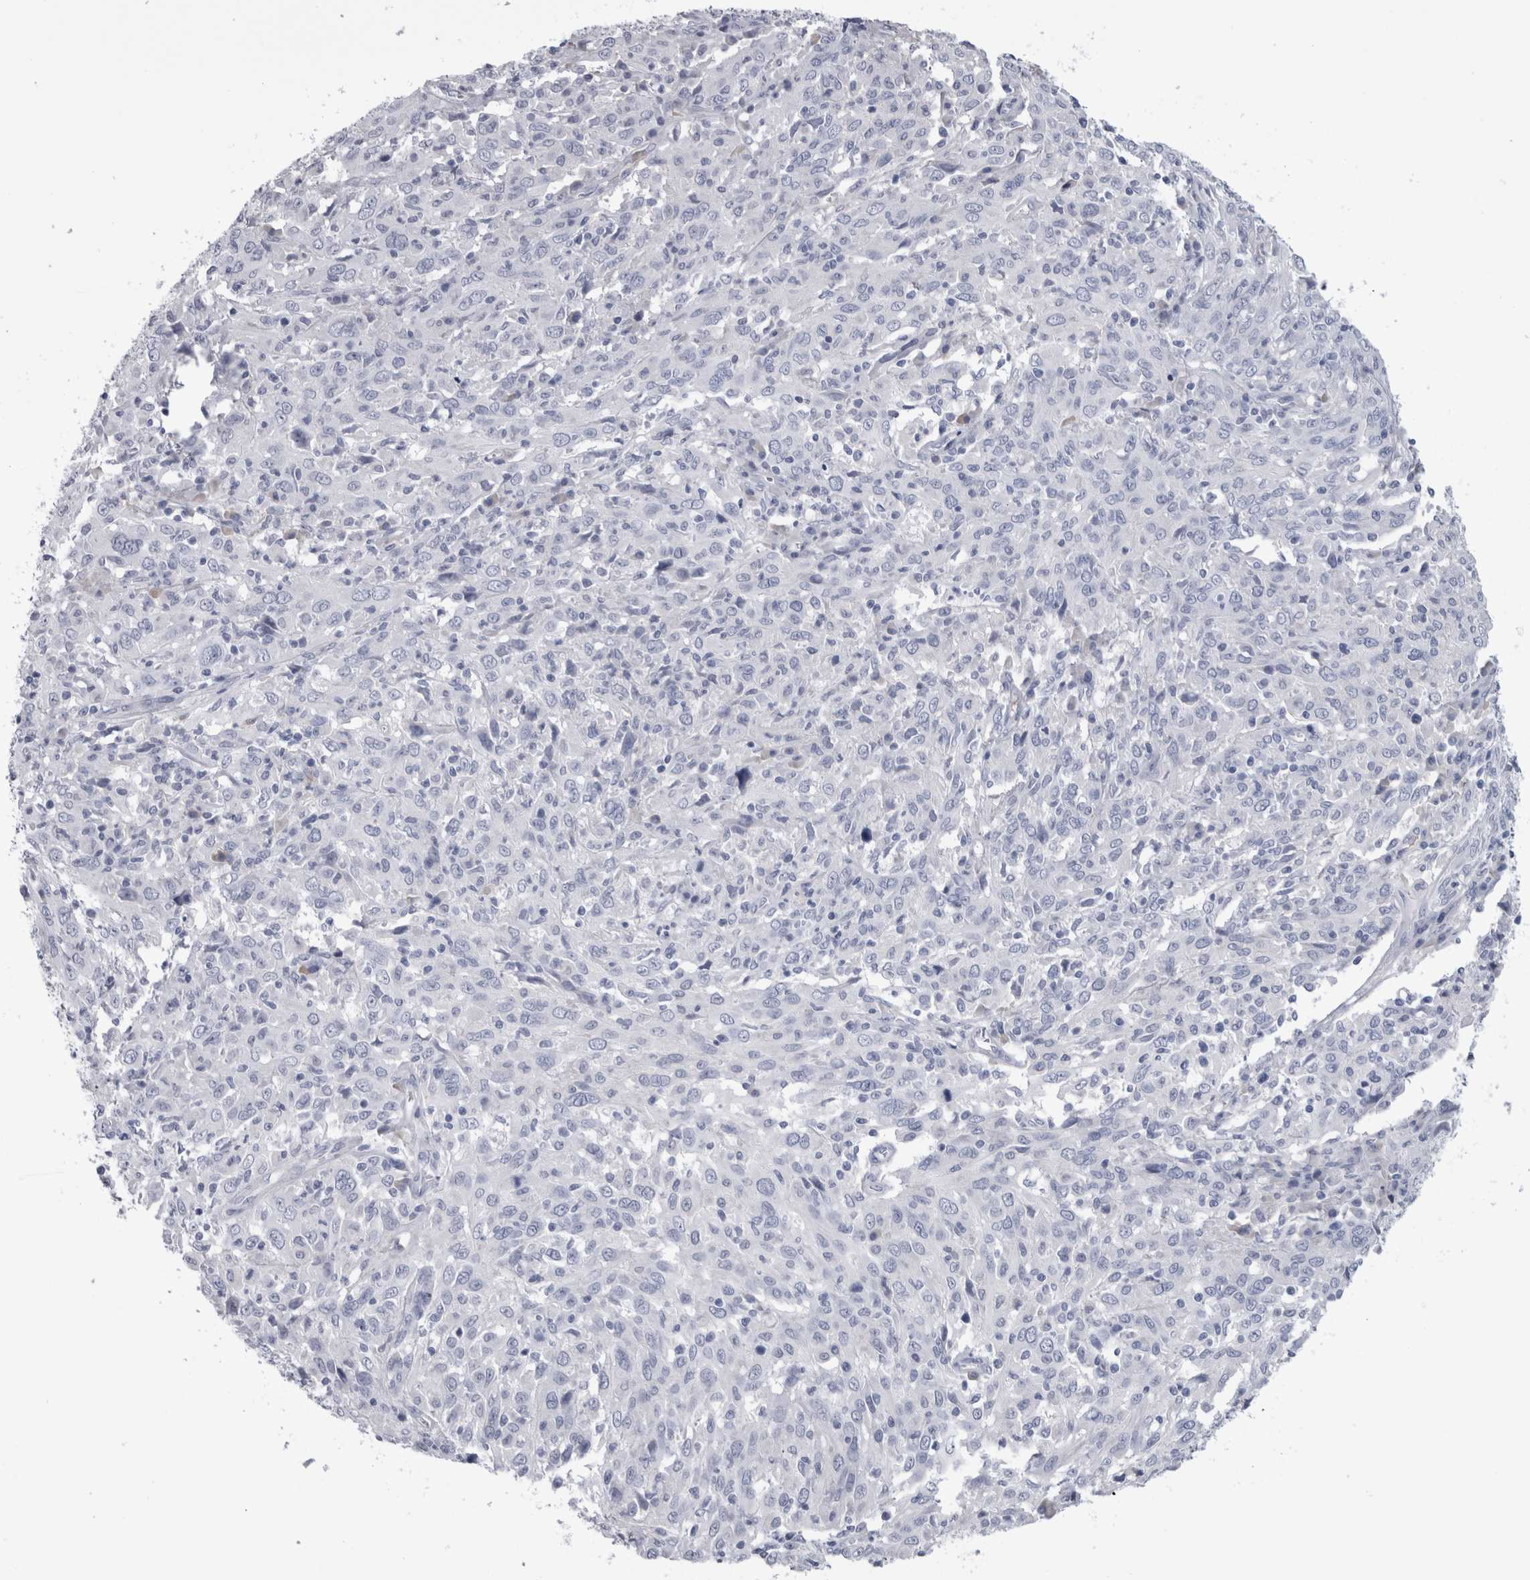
{"staining": {"intensity": "negative", "quantity": "none", "location": "none"}, "tissue": "cervical cancer", "cell_type": "Tumor cells", "image_type": "cancer", "snomed": [{"axis": "morphology", "description": "Squamous cell carcinoma, NOS"}, {"axis": "topography", "description": "Cervix"}], "caption": "Immunohistochemistry (IHC) histopathology image of human squamous cell carcinoma (cervical) stained for a protein (brown), which exhibits no staining in tumor cells.", "gene": "PAX5", "patient": {"sex": "female", "age": 46}}